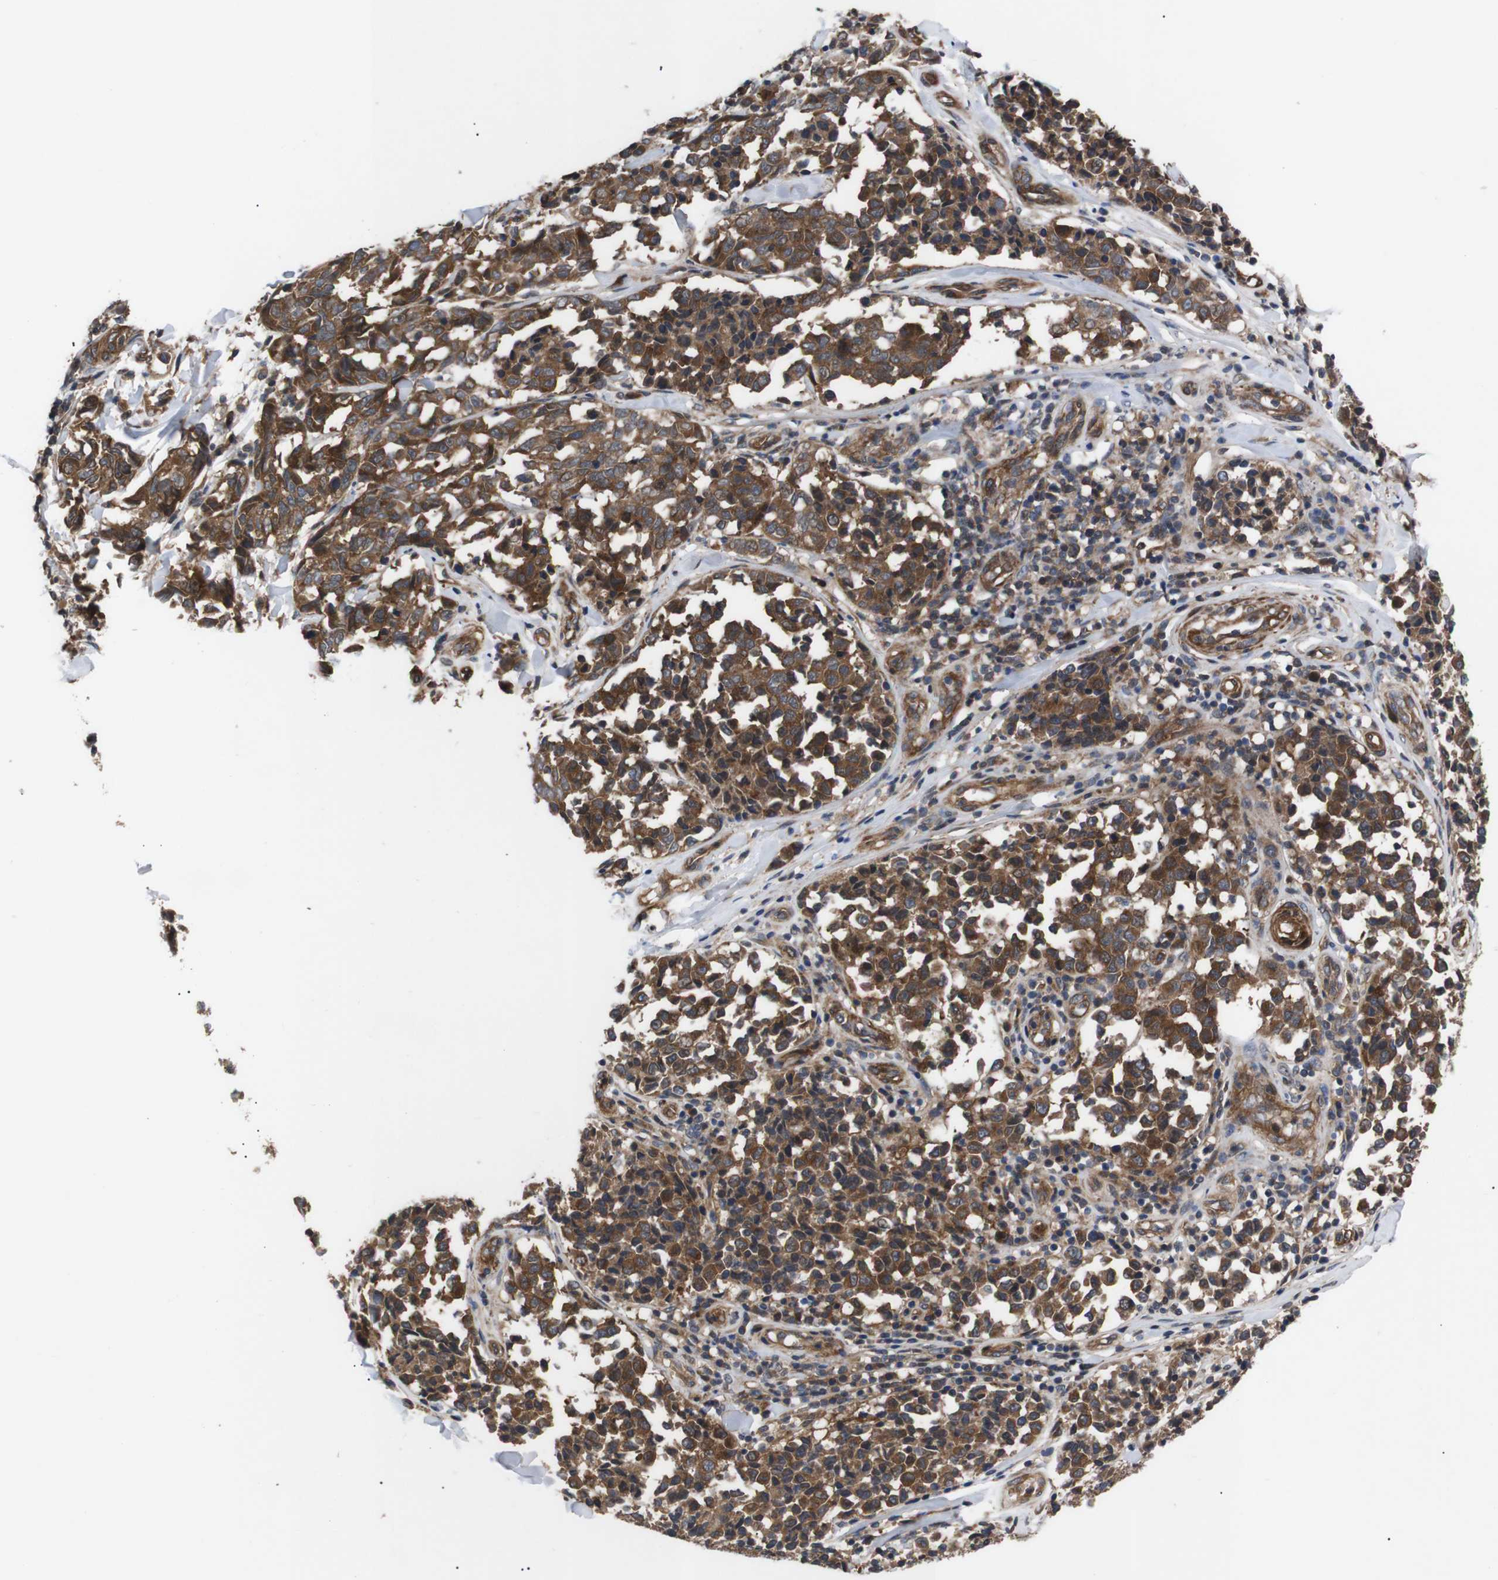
{"staining": {"intensity": "strong", "quantity": ">75%", "location": "cytoplasmic/membranous"}, "tissue": "melanoma", "cell_type": "Tumor cells", "image_type": "cancer", "snomed": [{"axis": "morphology", "description": "Malignant melanoma, NOS"}, {"axis": "topography", "description": "Skin"}], "caption": "IHC photomicrograph of neoplastic tissue: melanoma stained using immunohistochemistry (IHC) displays high levels of strong protein expression localized specifically in the cytoplasmic/membranous of tumor cells, appearing as a cytoplasmic/membranous brown color.", "gene": "PAWR", "patient": {"sex": "female", "age": 64}}